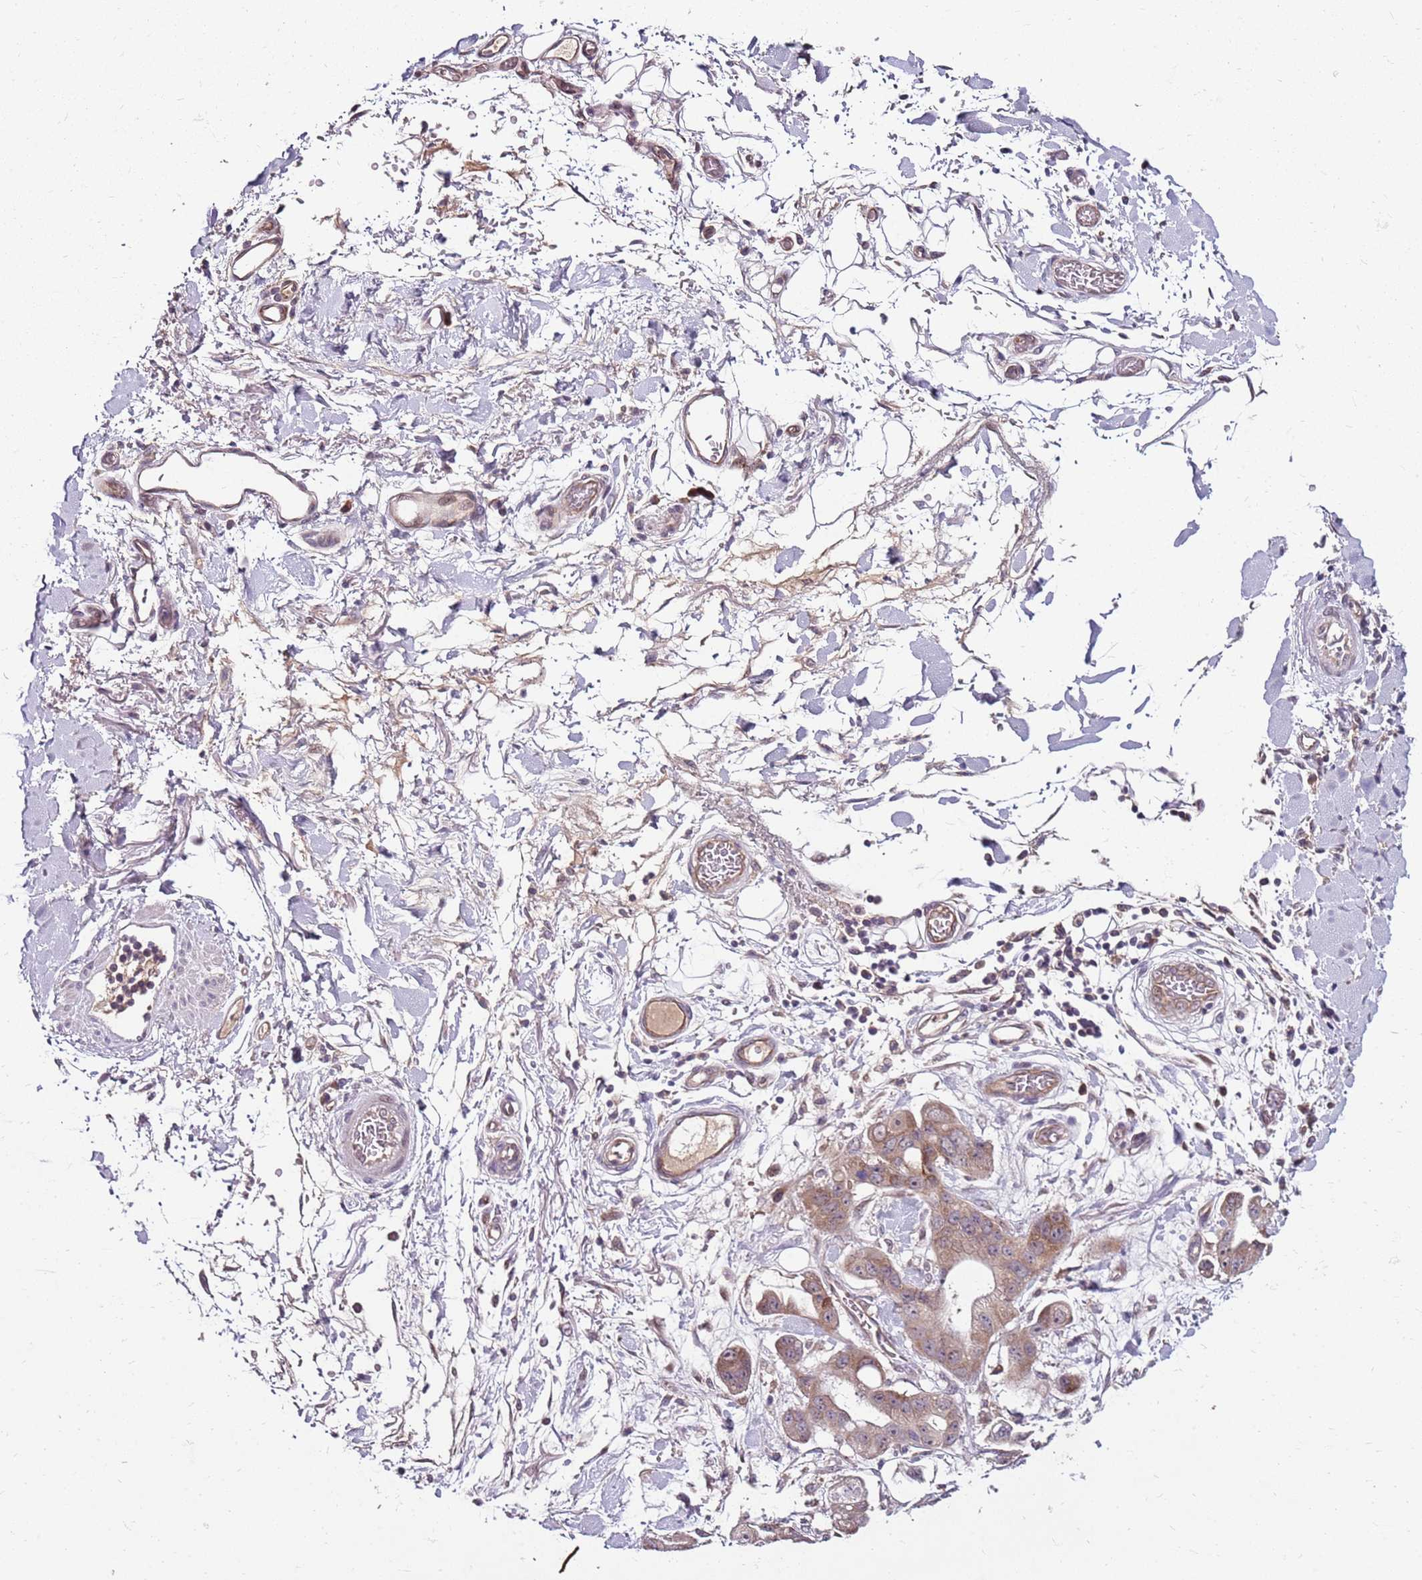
{"staining": {"intensity": "moderate", "quantity": ">75%", "location": "cytoplasmic/membranous"}, "tissue": "stomach cancer", "cell_type": "Tumor cells", "image_type": "cancer", "snomed": [{"axis": "morphology", "description": "Adenocarcinoma, NOS"}, {"axis": "topography", "description": "Stomach"}], "caption": "This image reveals stomach cancer (adenocarcinoma) stained with IHC to label a protein in brown. The cytoplasmic/membranous of tumor cells show moderate positivity for the protein. Nuclei are counter-stained blue.", "gene": "FBXL22", "patient": {"sex": "male", "age": 62}}